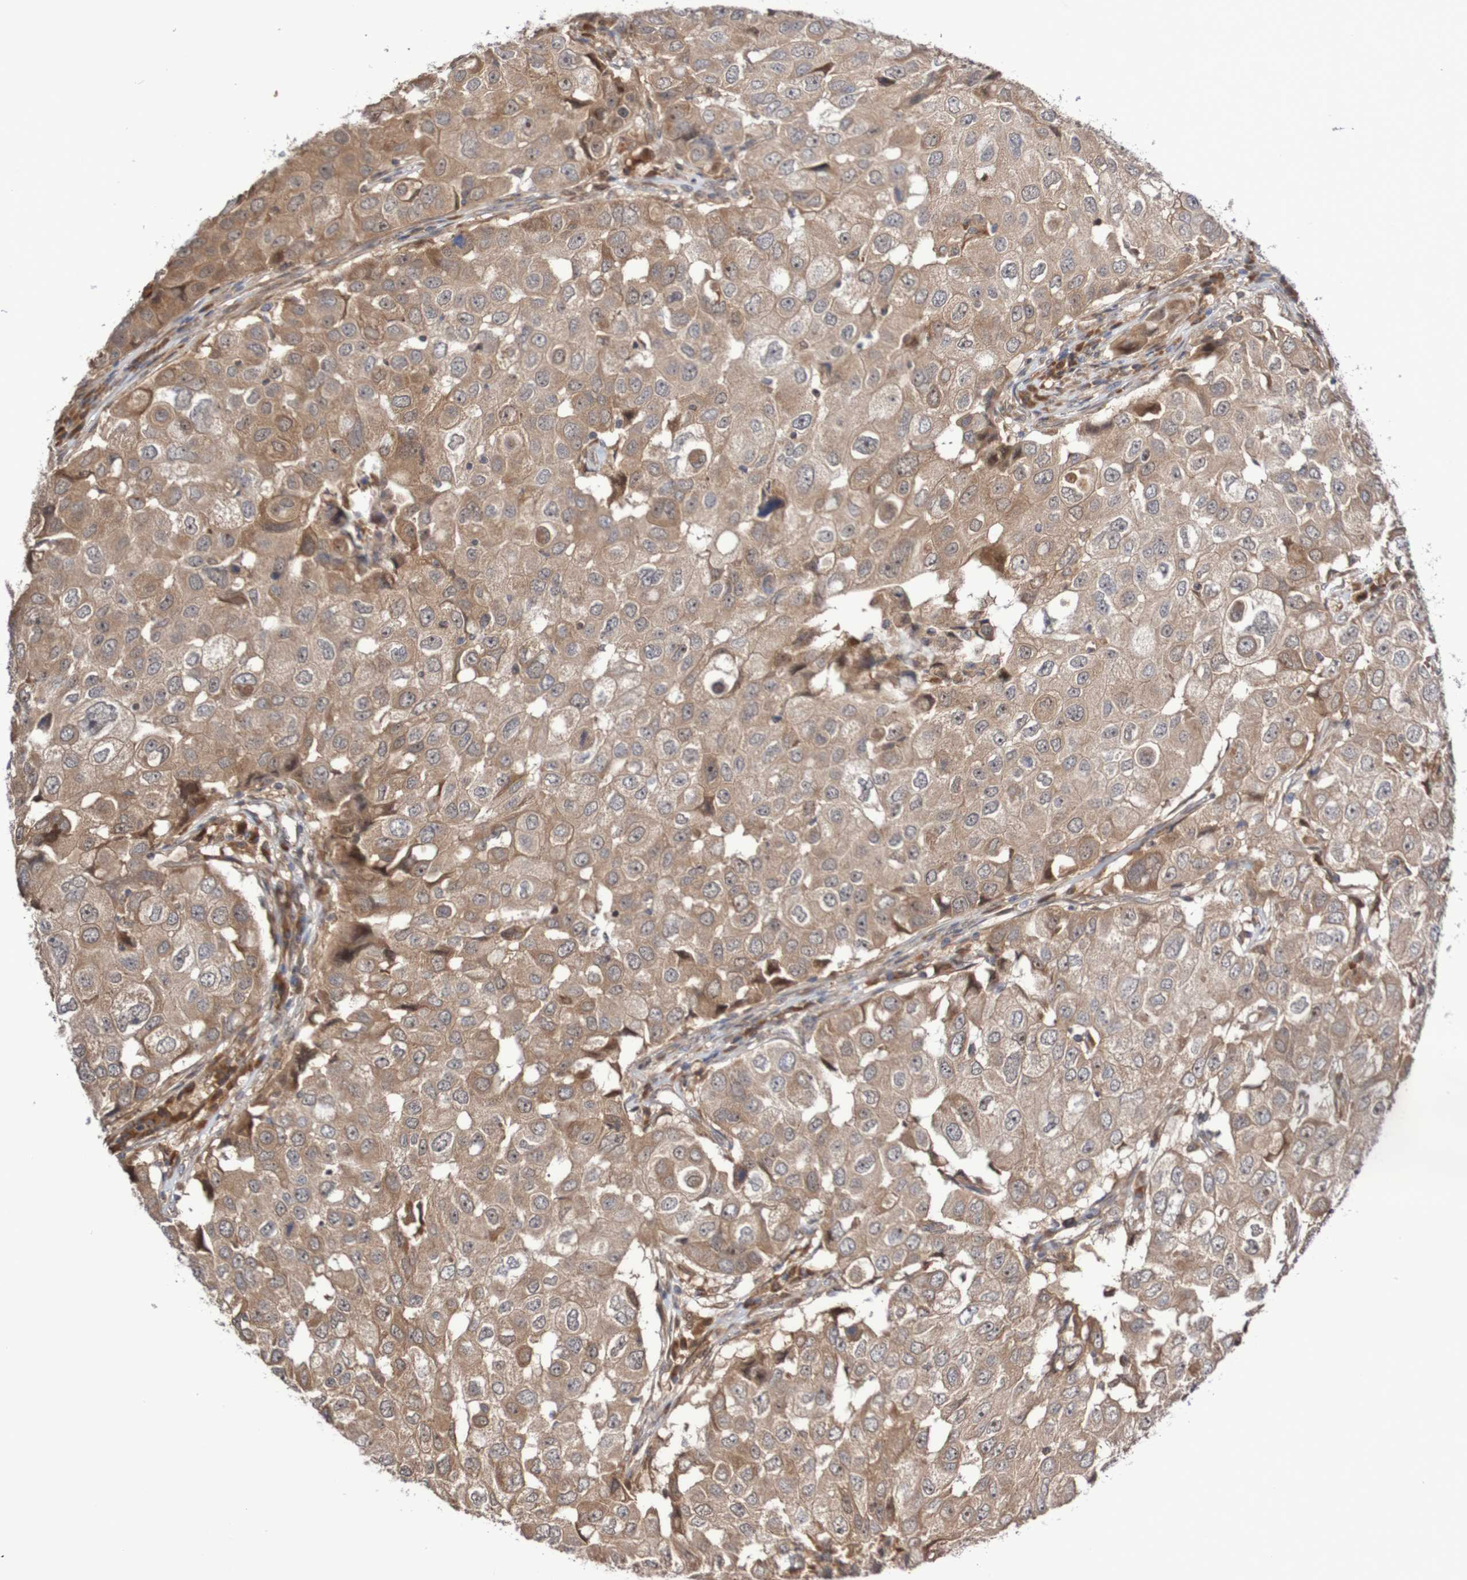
{"staining": {"intensity": "moderate", "quantity": ">75%", "location": "cytoplasmic/membranous"}, "tissue": "breast cancer", "cell_type": "Tumor cells", "image_type": "cancer", "snomed": [{"axis": "morphology", "description": "Duct carcinoma"}, {"axis": "topography", "description": "Breast"}], "caption": "Immunohistochemical staining of human invasive ductal carcinoma (breast) exhibits medium levels of moderate cytoplasmic/membranous protein staining in about >75% of tumor cells.", "gene": "PHPT1", "patient": {"sex": "female", "age": 27}}